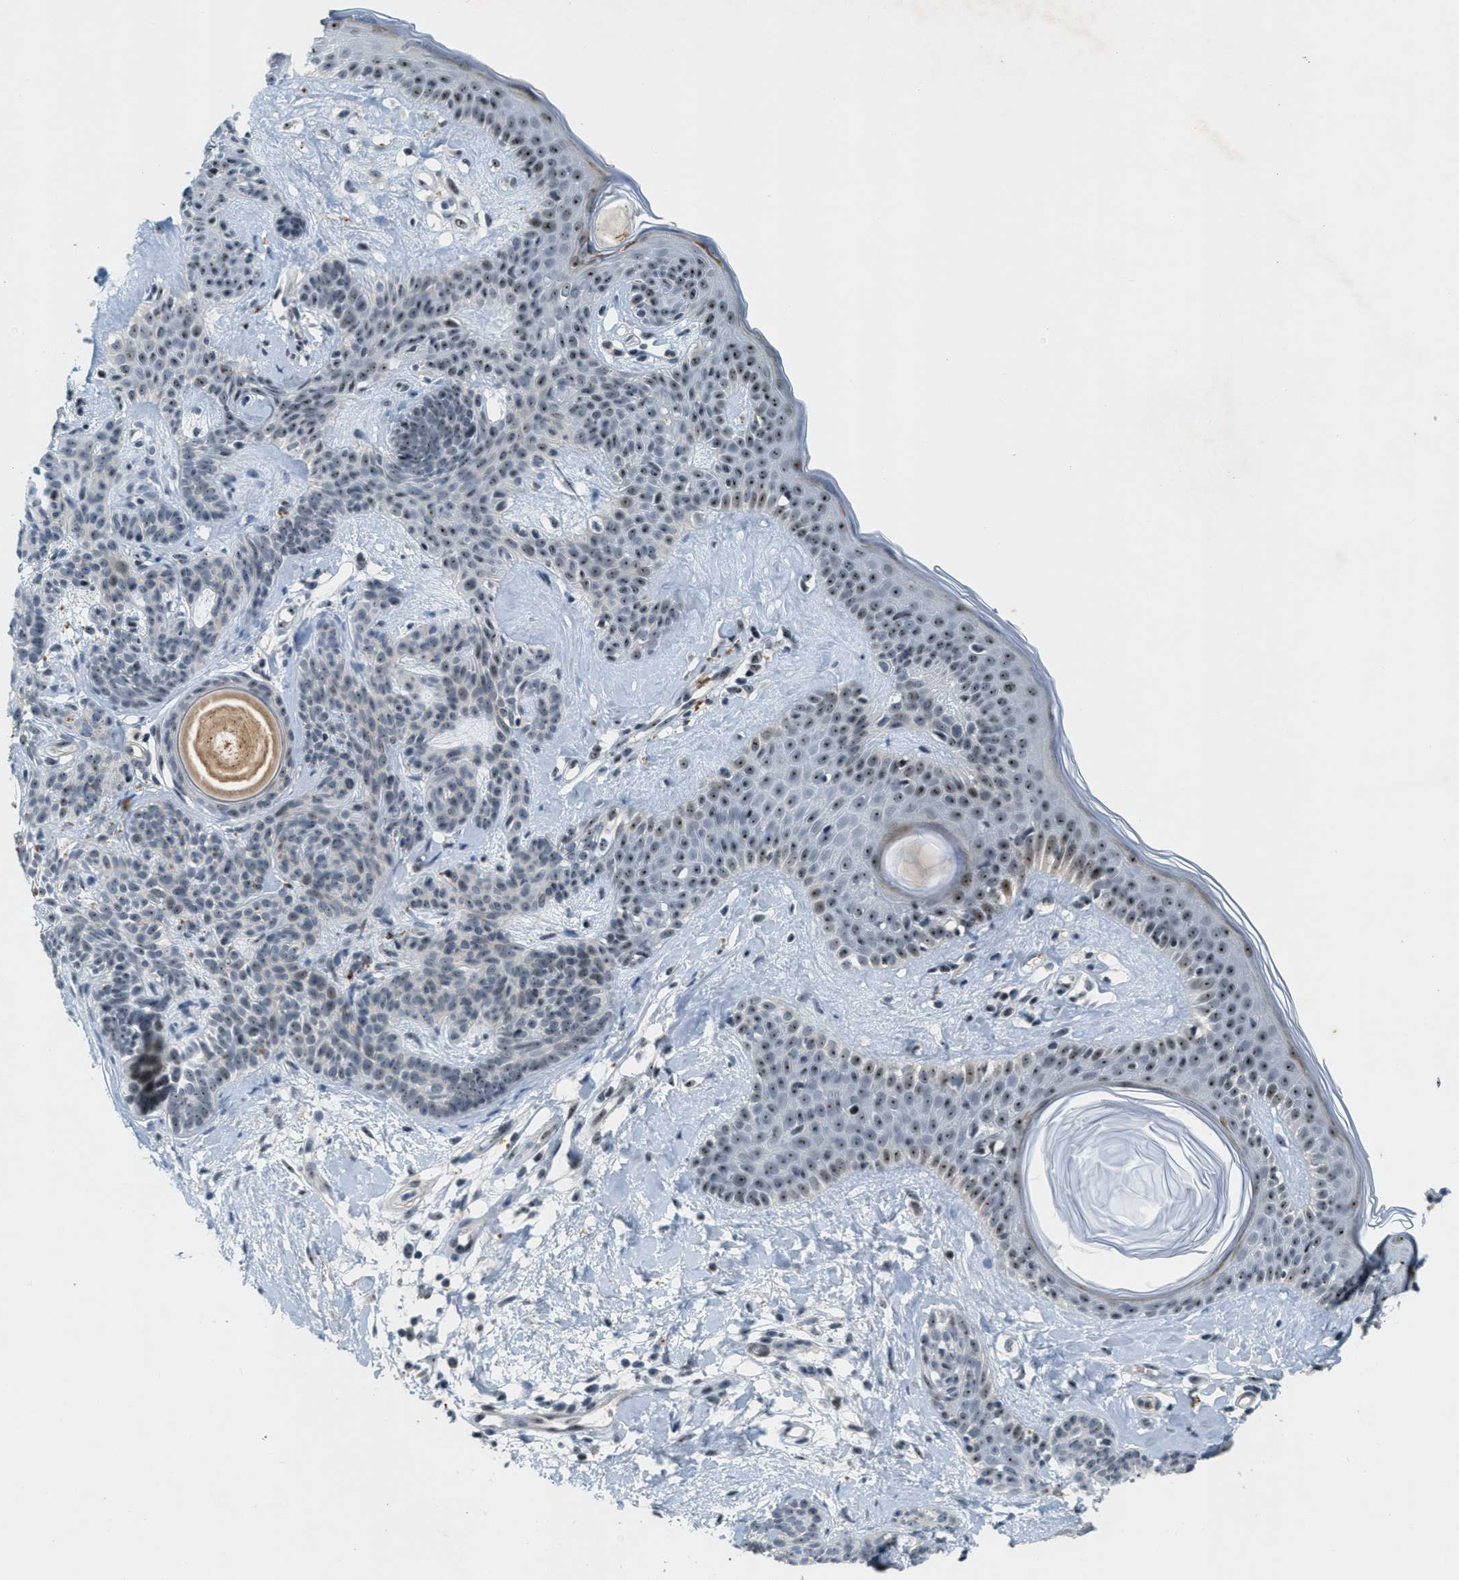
{"staining": {"intensity": "moderate", "quantity": "25%-75%", "location": "nuclear"}, "tissue": "skin cancer", "cell_type": "Tumor cells", "image_type": "cancer", "snomed": [{"axis": "morphology", "description": "Developmental malformation"}, {"axis": "morphology", "description": "Basal cell carcinoma"}, {"axis": "topography", "description": "Skin"}], "caption": "Brown immunohistochemical staining in skin cancer (basal cell carcinoma) reveals moderate nuclear staining in approximately 25%-75% of tumor cells.", "gene": "DDX47", "patient": {"sex": "female", "age": 62}}